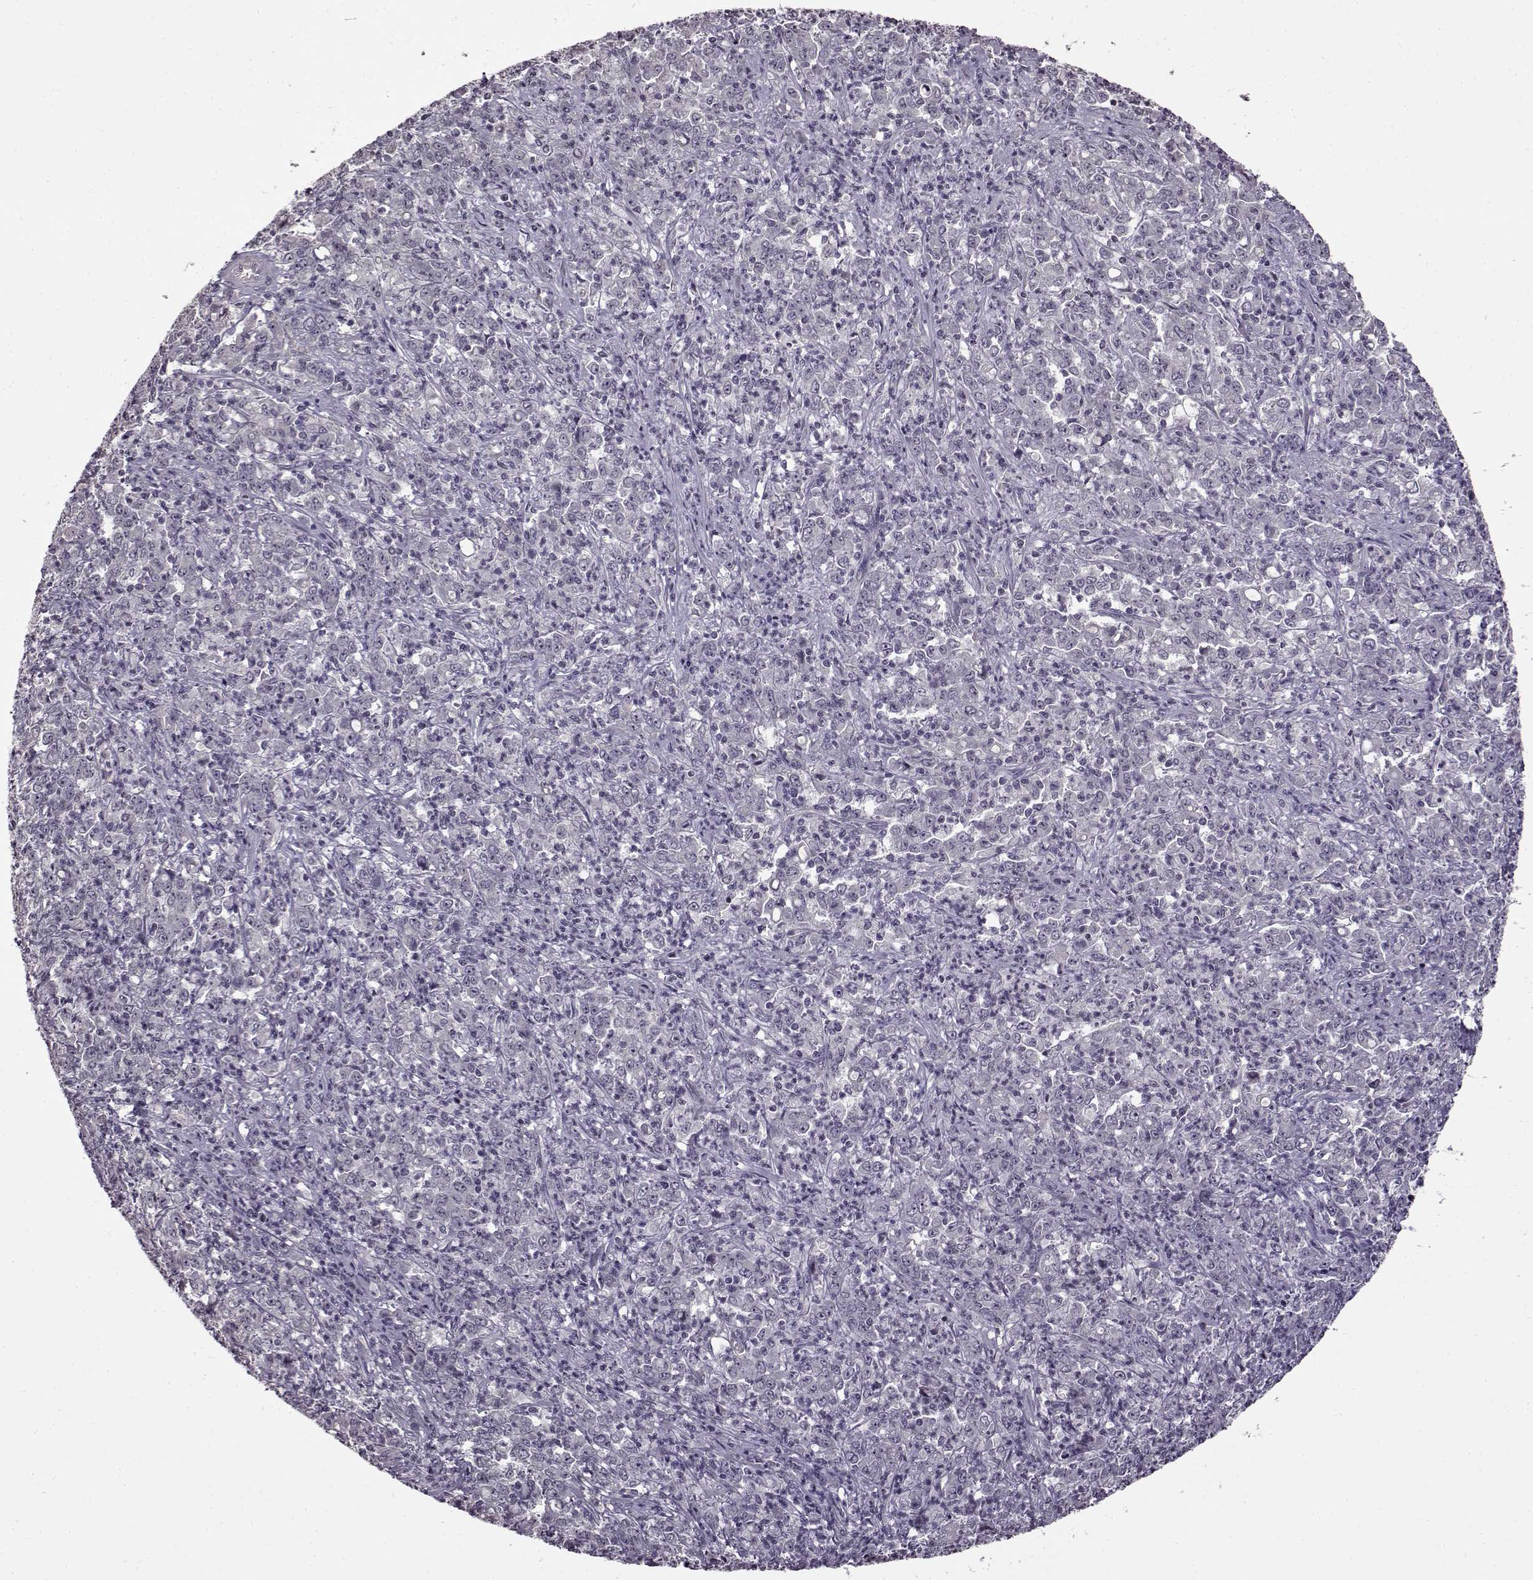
{"staining": {"intensity": "negative", "quantity": "none", "location": "none"}, "tissue": "stomach cancer", "cell_type": "Tumor cells", "image_type": "cancer", "snomed": [{"axis": "morphology", "description": "Adenocarcinoma, NOS"}, {"axis": "topography", "description": "Stomach, lower"}], "caption": "Immunohistochemical staining of human stomach cancer shows no significant positivity in tumor cells.", "gene": "FSHB", "patient": {"sex": "female", "age": 71}}